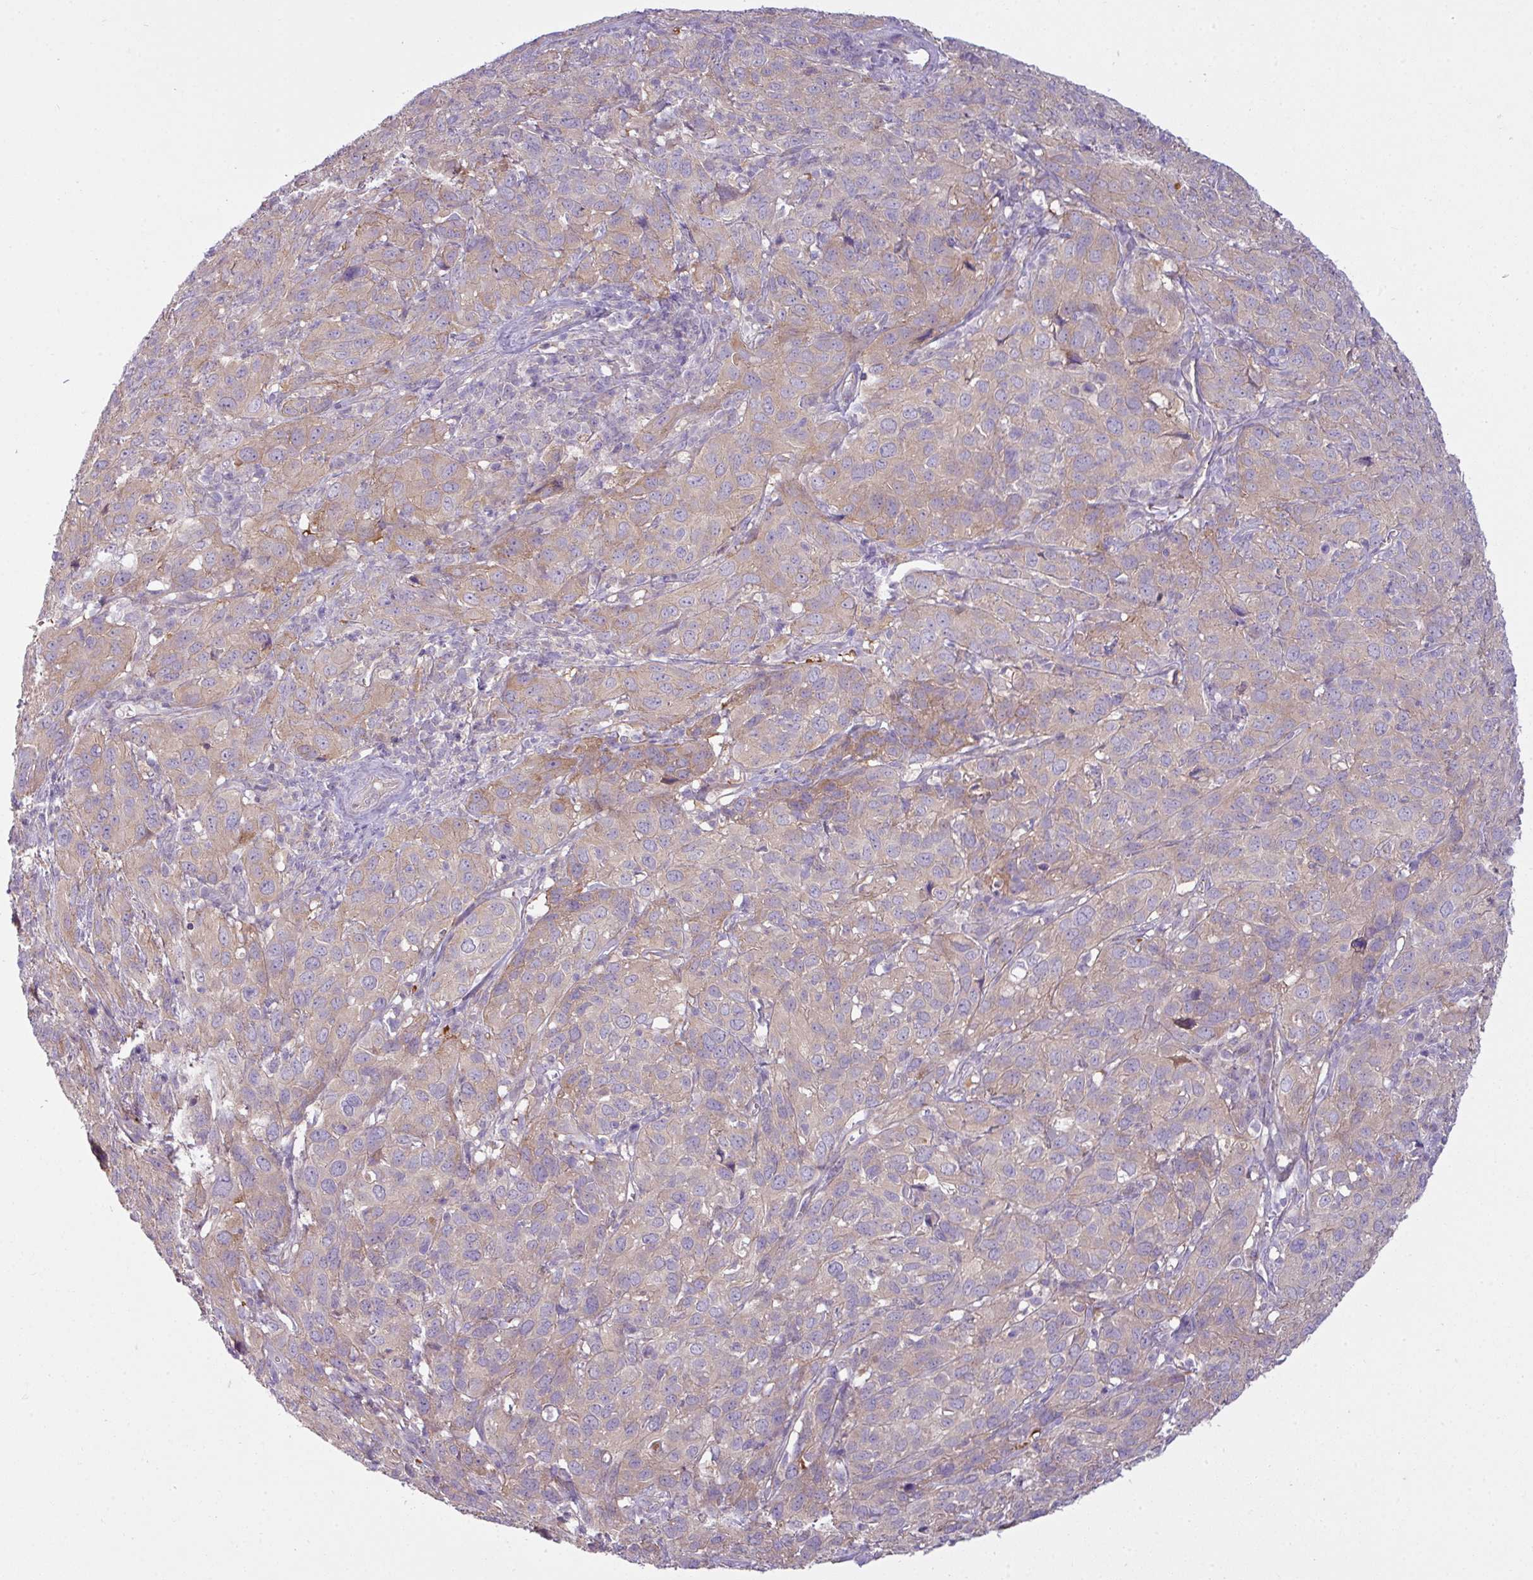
{"staining": {"intensity": "weak", "quantity": "25%-75%", "location": "cytoplasmic/membranous"}, "tissue": "cervical cancer", "cell_type": "Tumor cells", "image_type": "cancer", "snomed": [{"axis": "morphology", "description": "Normal tissue, NOS"}, {"axis": "morphology", "description": "Squamous cell carcinoma, NOS"}, {"axis": "topography", "description": "Cervix"}], "caption": "IHC staining of cervical squamous cell carcinoma, which shows low levels of weak cytoplasmic/membranous positivity in about 25%-75% of tumor cells indicating weak cytoplasmic/membranous protein staining. The staining was performed using DAB (3,3'-diaminobenzidine) (brown) for protein detection and nuclei were counterstained in hematoxylin (blue).", "gene": "CAMK2B", "patient": {"sex": "female", "age": 51}}